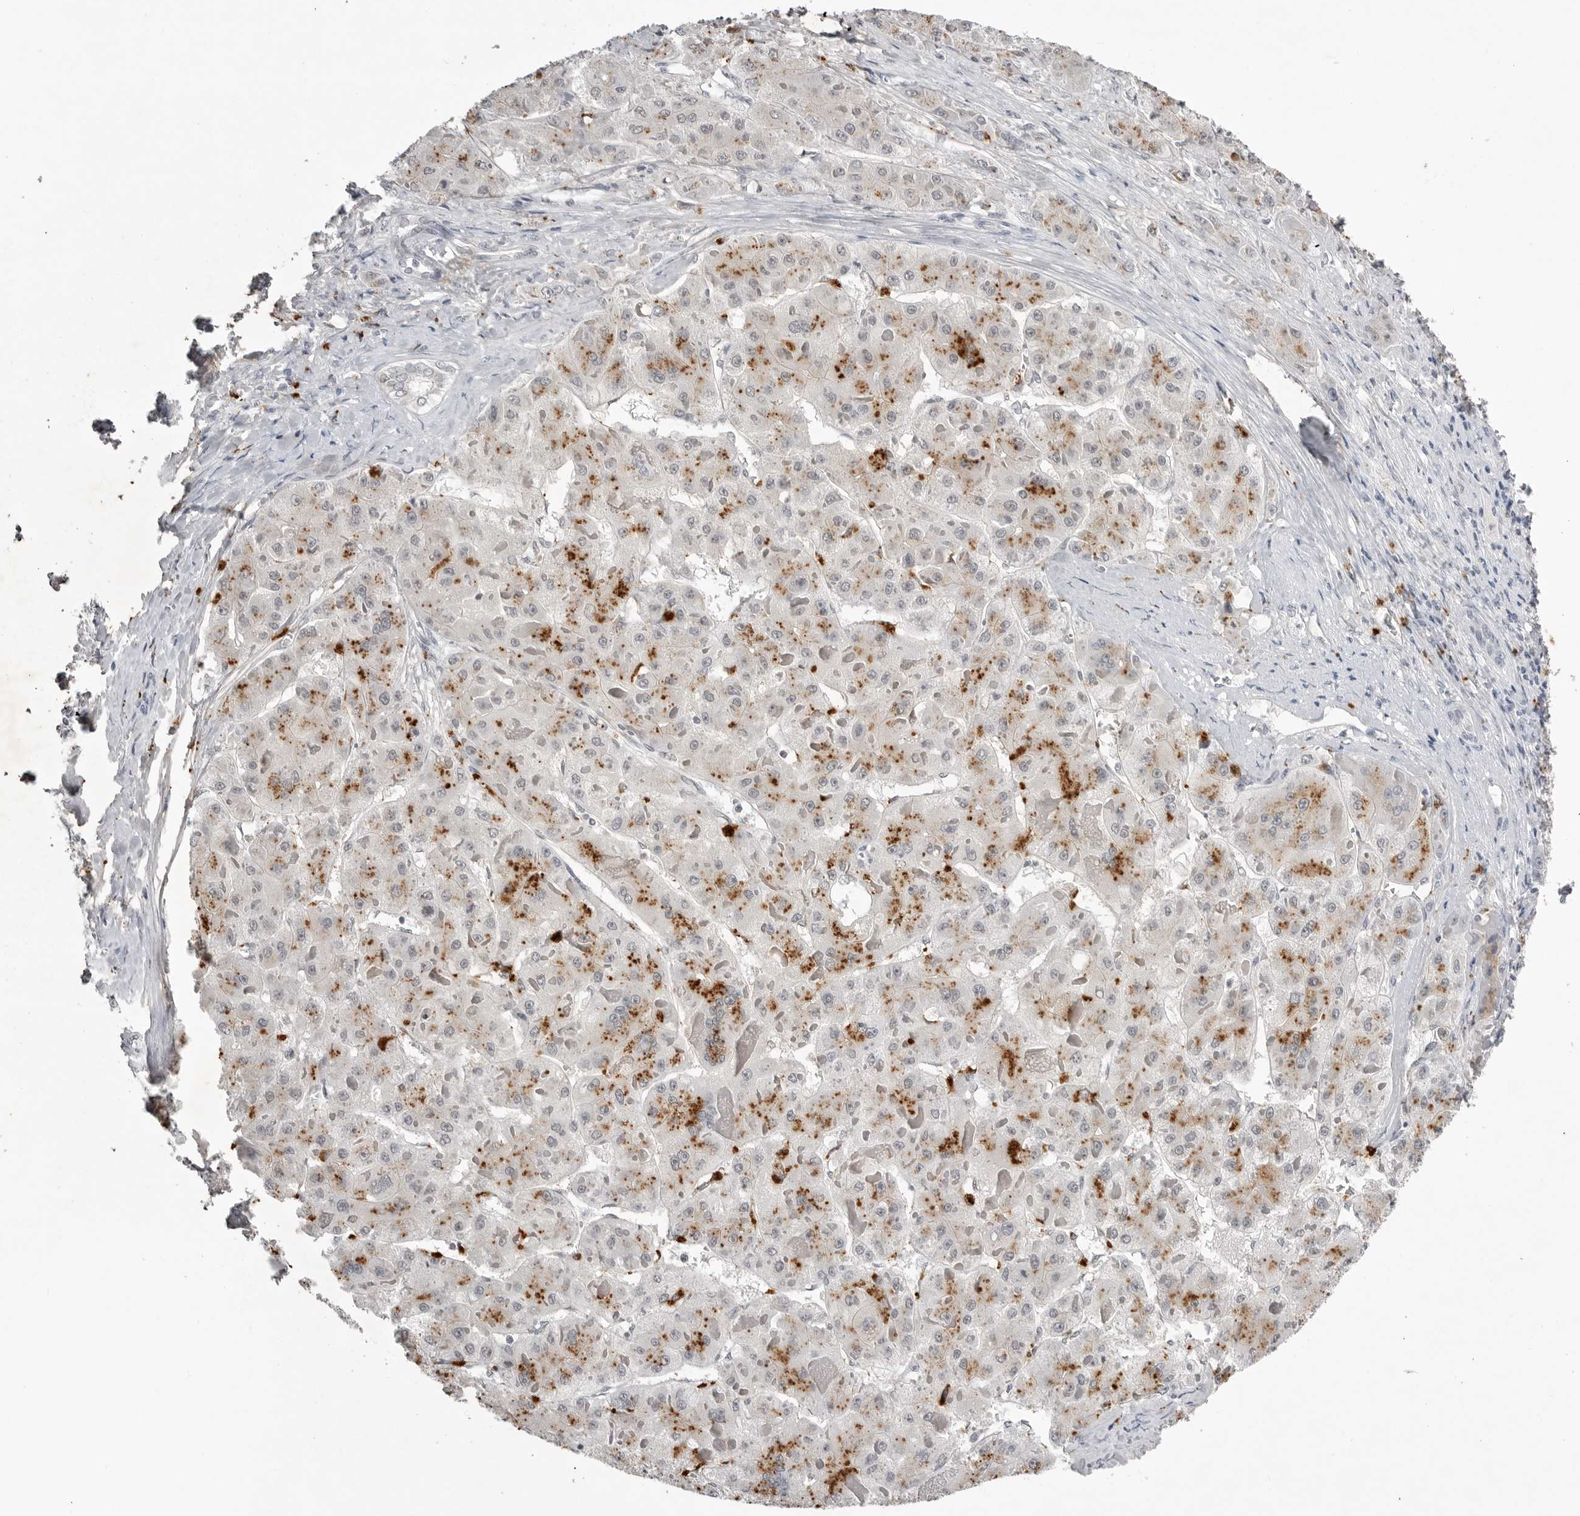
{"staining": {"intensity": "moderate", "quantity": "<25%", "location": "cytoplasmic/membranous"}, "tissue": "liver cancer", "cell_type": "Tumor cells", "image_type": "cancer", "snomed": [{"axis": "morphology", "description": "Carcinoma, Hepatocellular, NOS"}, {"axis": "topography", "description": "Liver"}], "caption": "Liver hepatocellular carcinoma stained for a protein exhibits moderate cytoplasmic/membranous positivity in tumor cells.", "gene": "RRM1", "patient": {"sex": "female", "age": 73}}